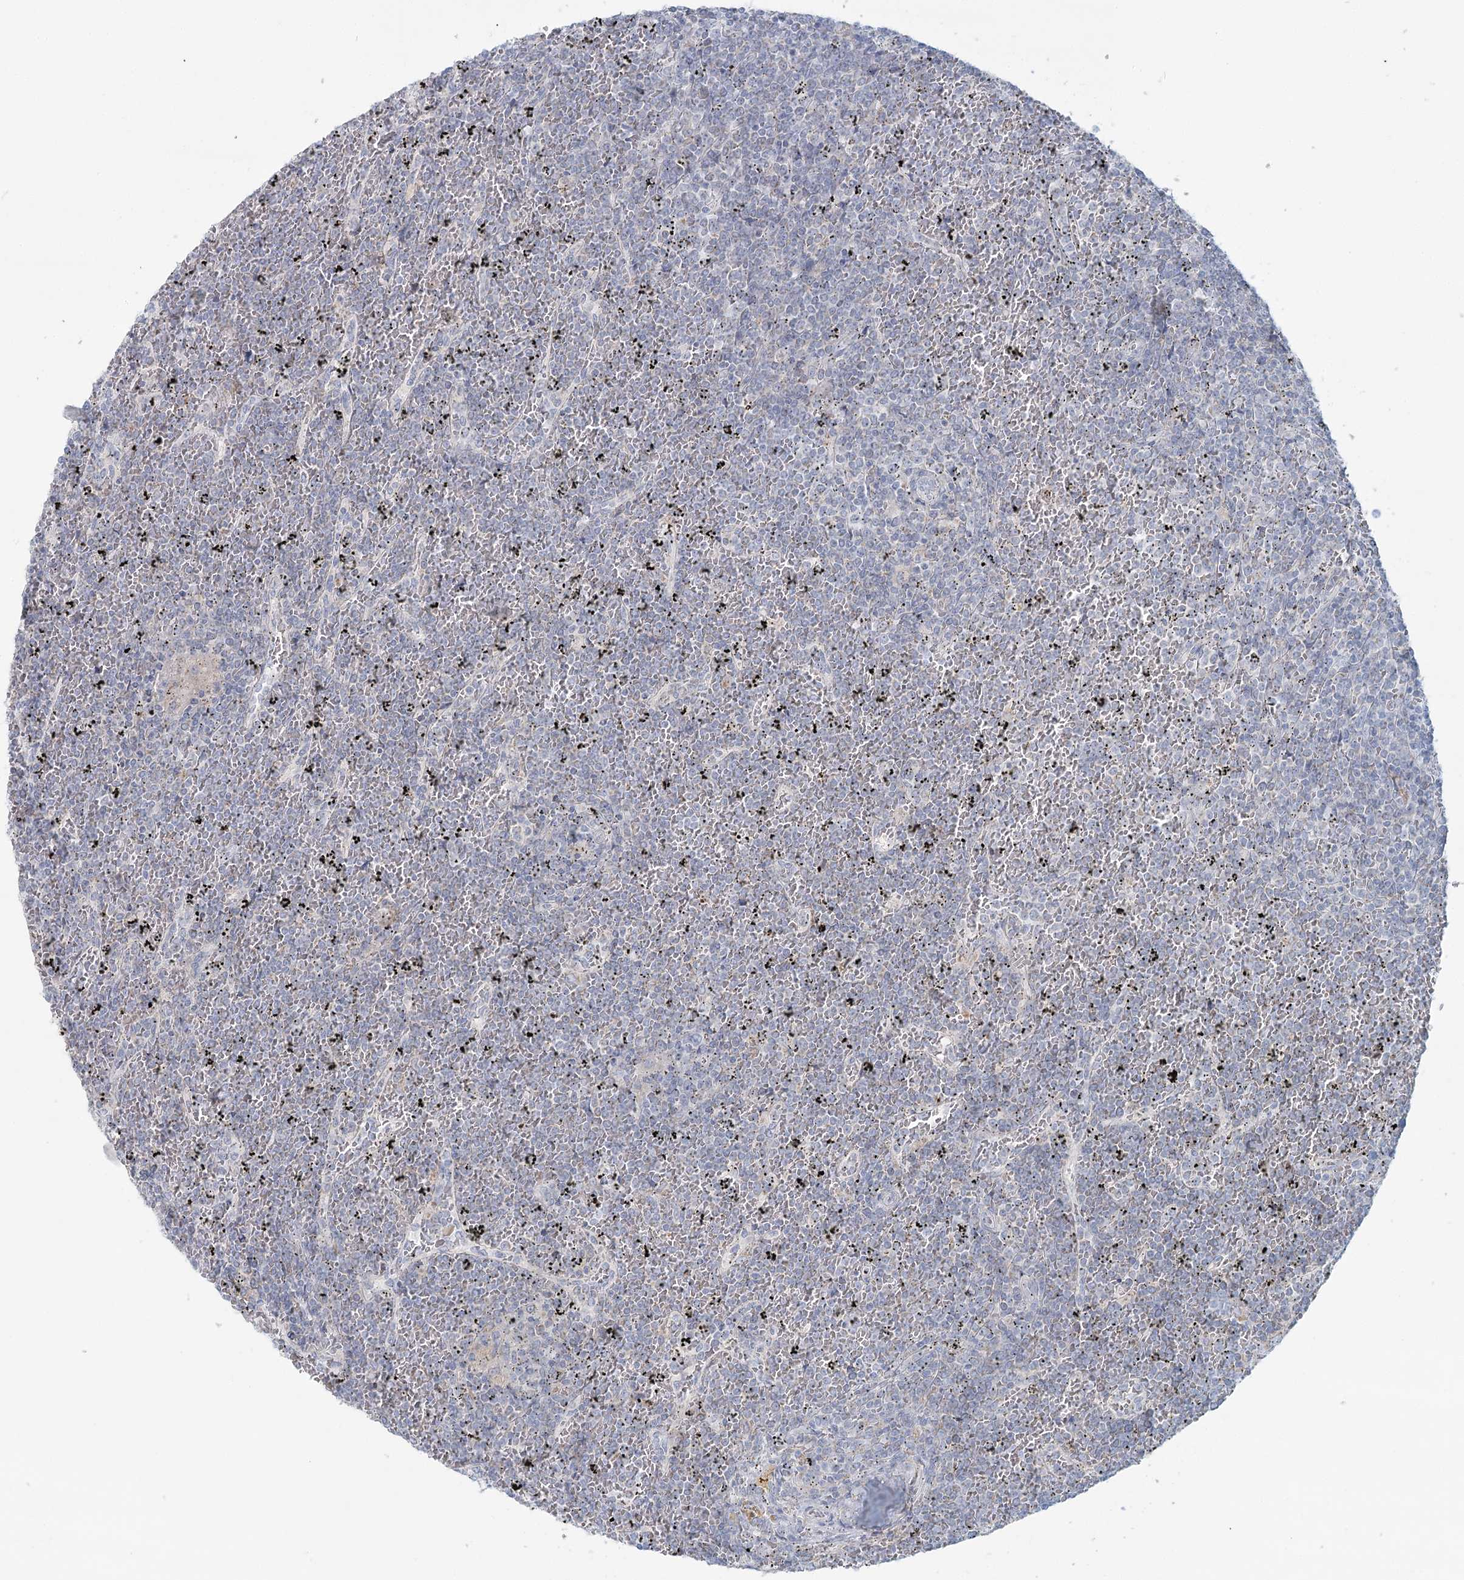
{"staining": {"intensity": "negative", "quantity": "none", "location": "none"}, "tissue": "lymphoma", "cell_type": "Tumor cells", "image_type": "cancer", "snomed": [{"axis": "morphology", "description": "Malignant lymphoma, non-Hodgkin's type, Low grade"}, {"axis": "topography", "description": "Spleen"}], "caption": "A histopathology image of human malignant lymphoma, non-Hodgkin's type (low-grade) is negative for staining in tumor cells.", "gene": "BPHL", "patient": {"sex": "female", "age": 19}}